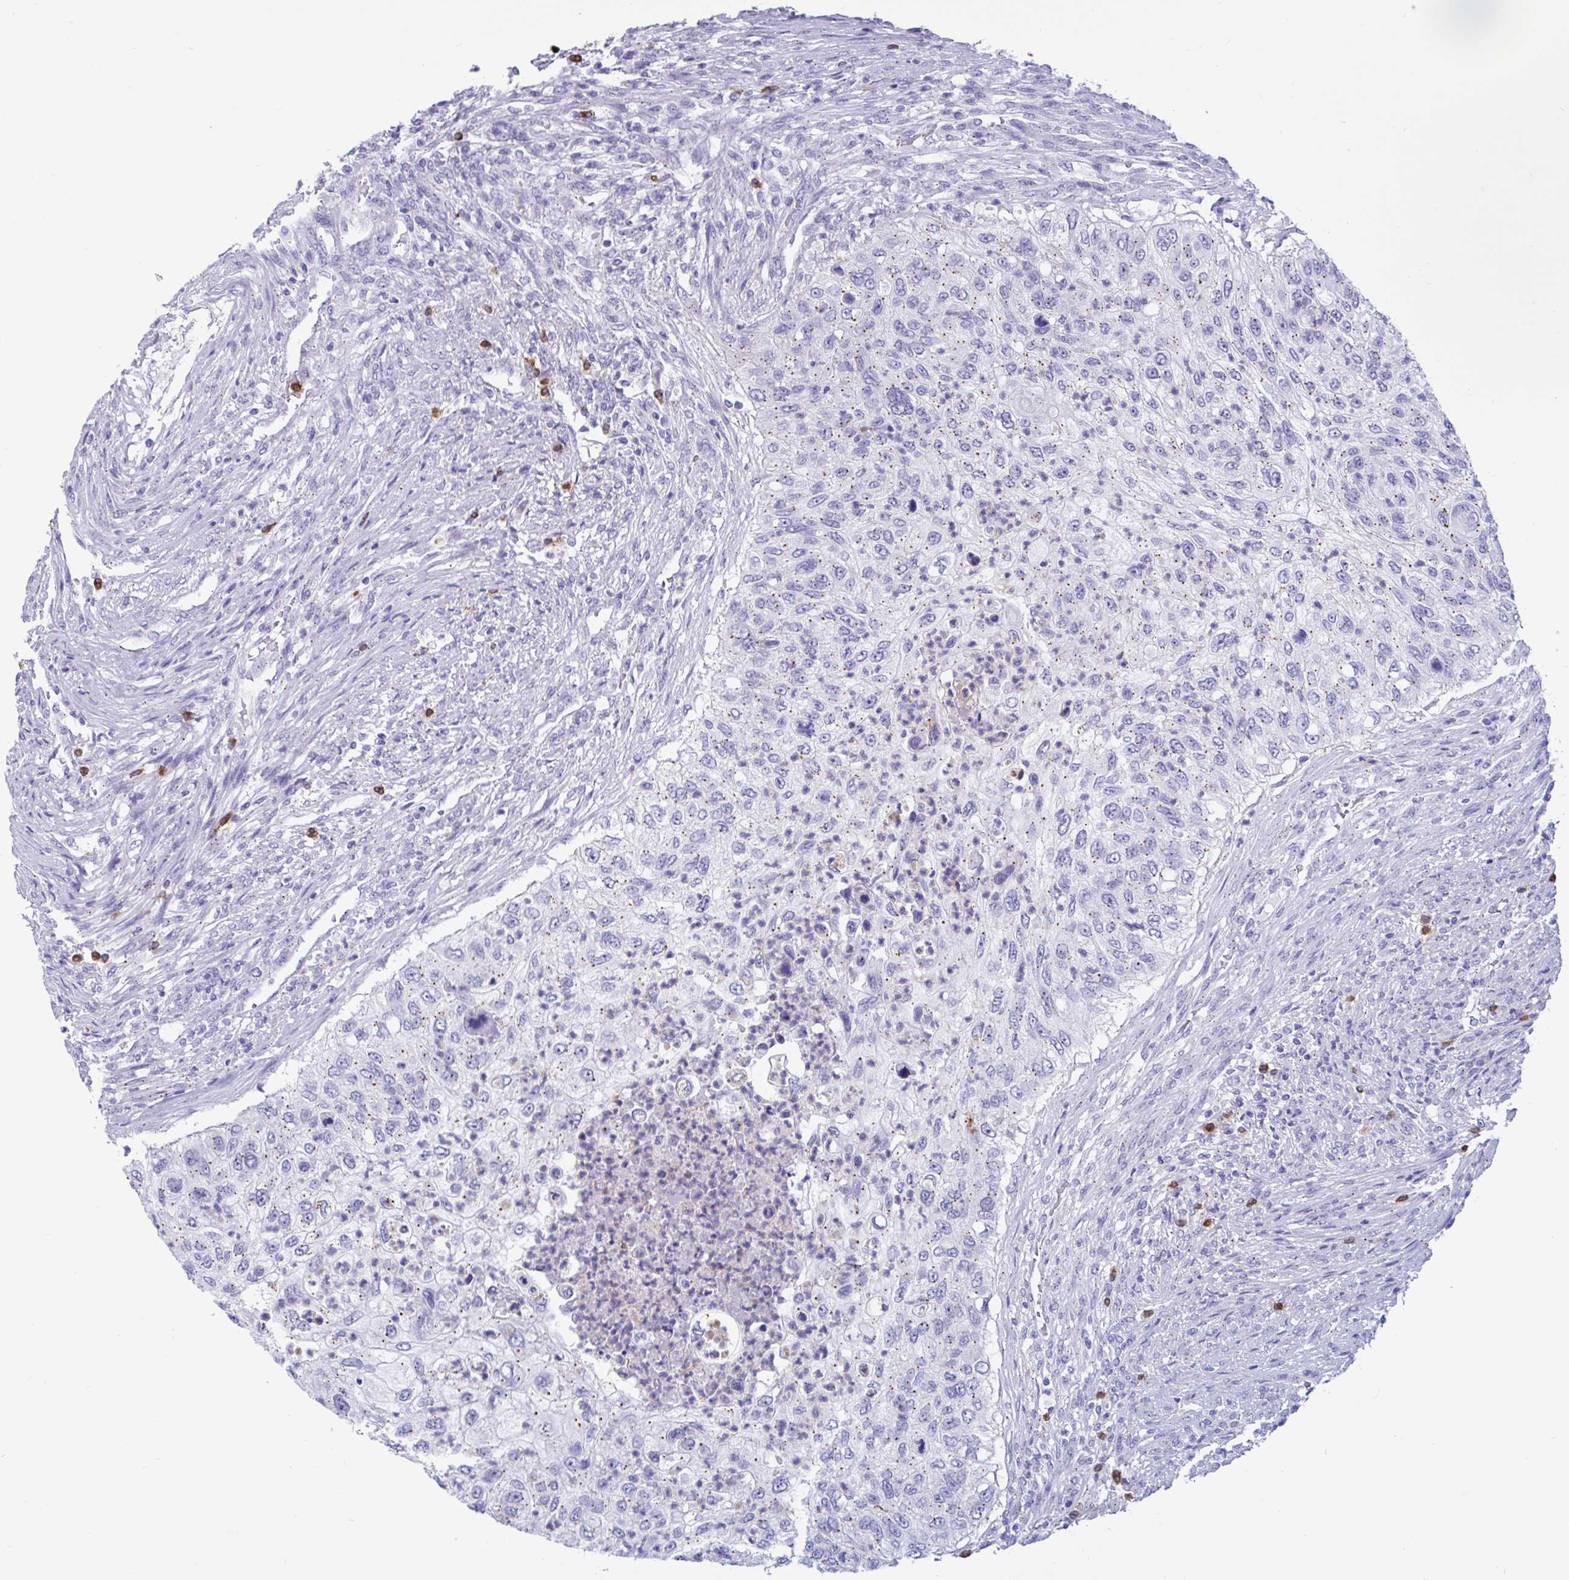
{"staining": {"intensity": "weak", "quantity": "25%-75%", "location": "cytoplasmic/membranous"}, "tissue": "urothelial cancer", "cell_type": "Tumor cells", "image_type": "cancer", "snomed": [{"axis": "morphology", "description": "Urothelial carcinoma, High grade"}, {"axis": "topography", "description": "Urinary bladder"}], "caption": "There is low levels of weak cytoplasmic/membranous staining in tumor cells of urothelial carcinoma (high-grade), as demonstrated by immunohistochemical staining (brown color).", "gene": "RNASE3", "patient": {"sex": "female", "age": 60}}